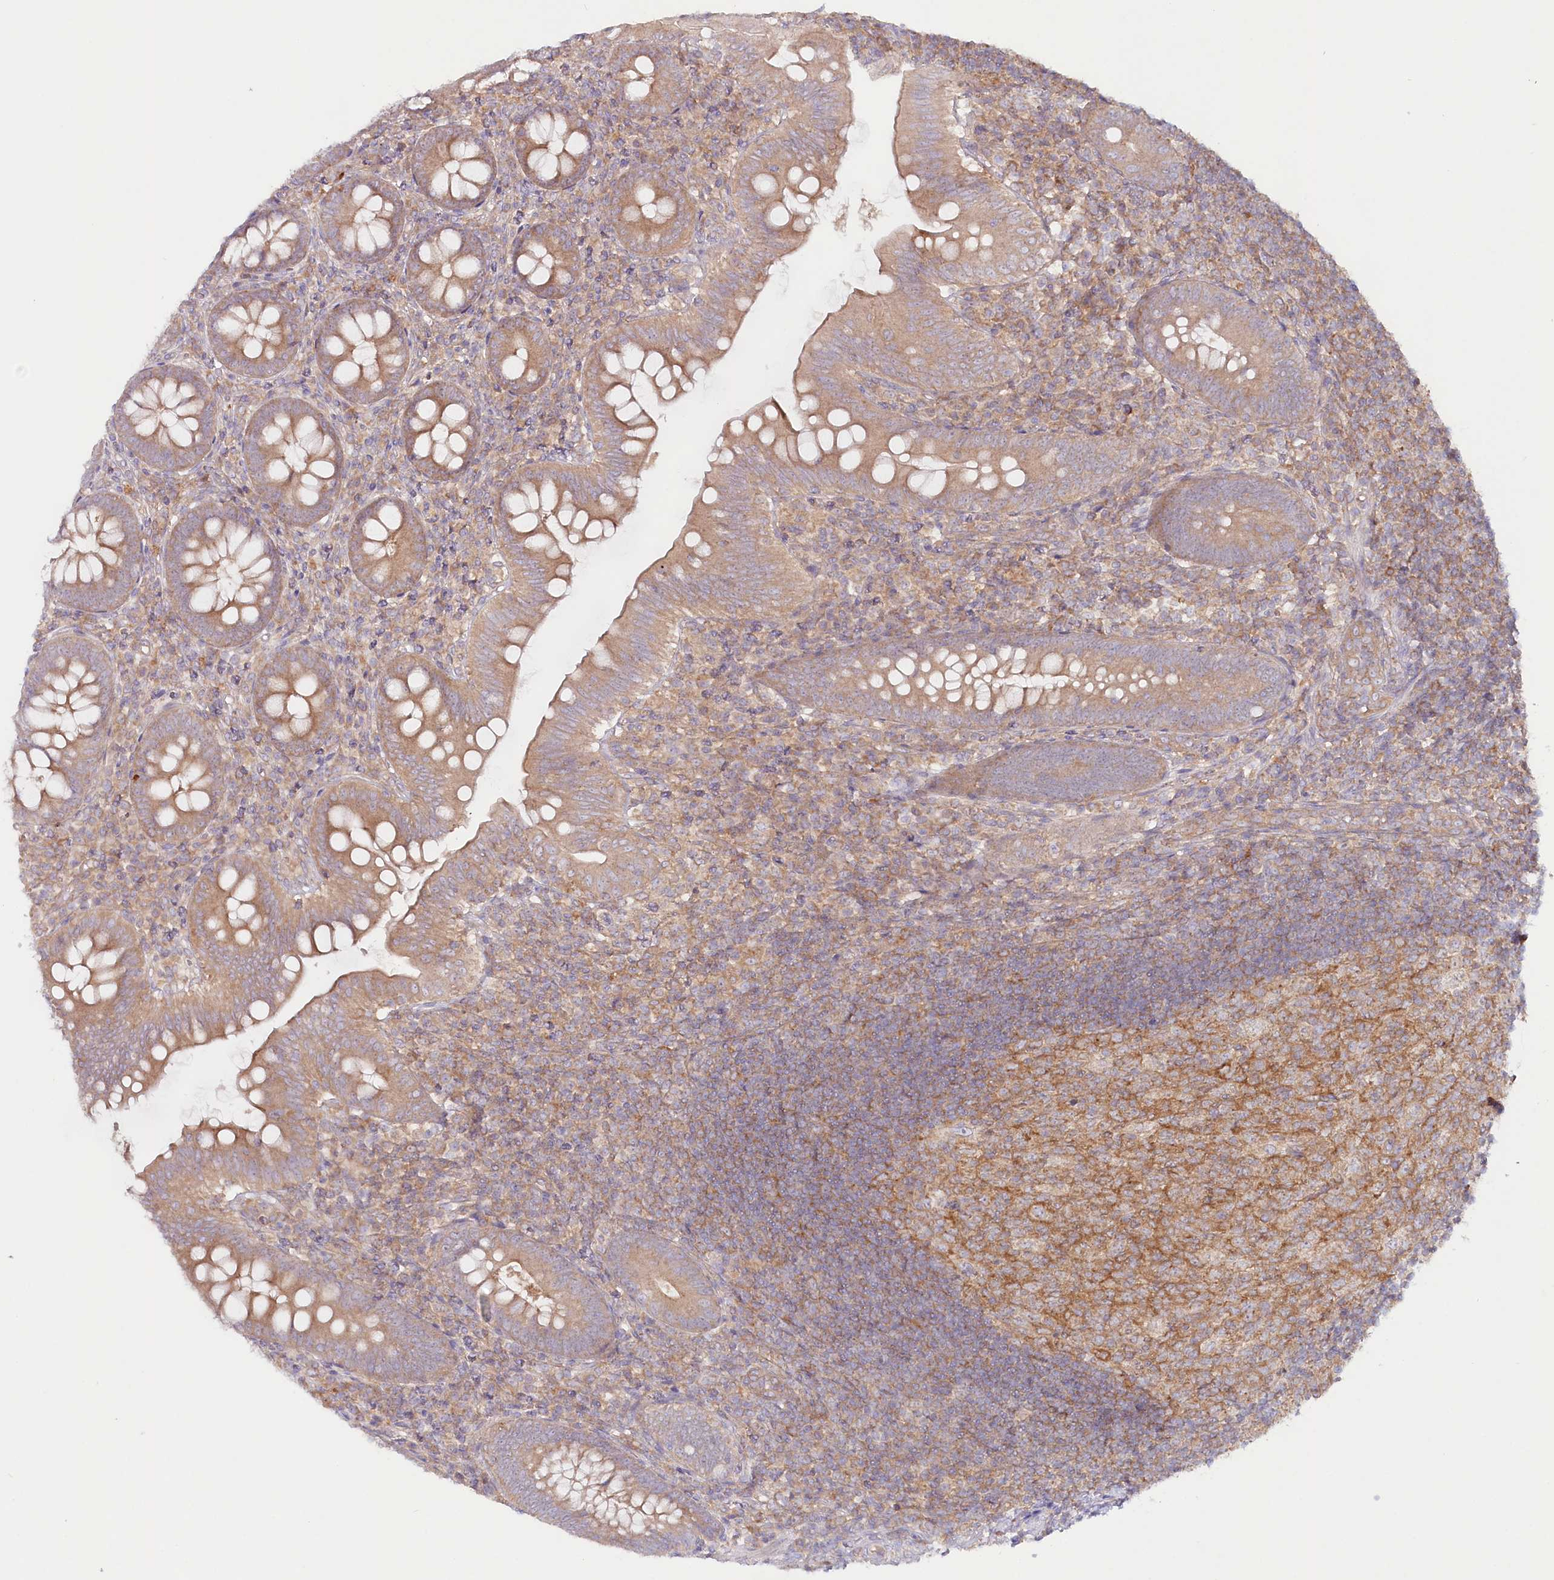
{"staining": {"intensity": "moderate", "quantity": ">75%", "location": "cytoplasmic/membranous"}, "tissue": "appendix", "cell_type": "Glandular cells", "image_type": "normal", "snomed": [{"axis": "morphology", "description": "Normal tissue, NOS"}, {"axis": "topography", "description": "Appendix"}], "caption": "Appendix stained for a protein (brown) reveals moderate cytoplasmic/membranous positive staining in approximately >75% of glandular cells.", "gene": "TNIP1", "patient": {"sex": "male", "age": 14}}